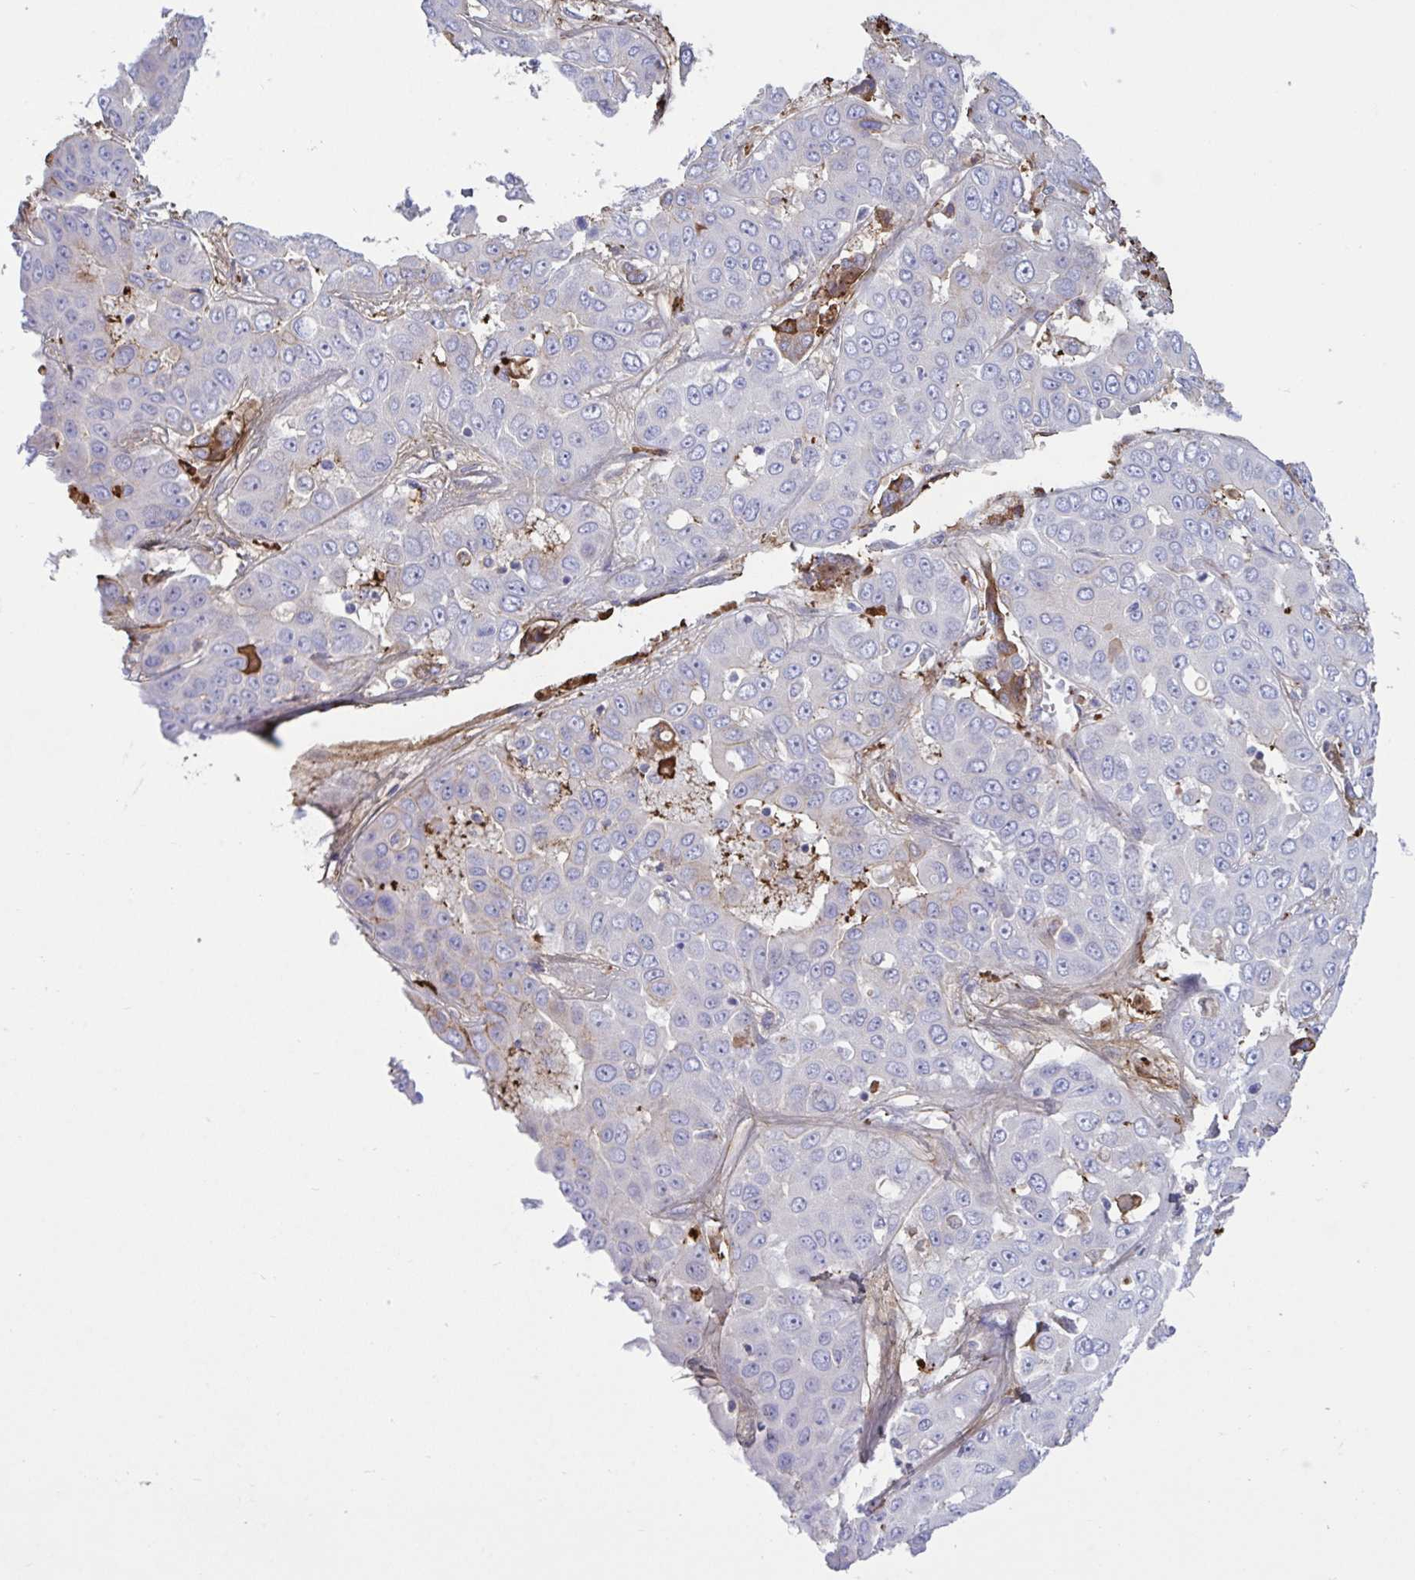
{"staining": {"intensity": "negative", "quantity": "none", "location": "none"}, "tissue": "liver cancer", "cell_type": "Tumor cells", "image_type": "cancer", "snomed": [{"axis": "morphology", "description": "Cholangiocarcinoma"}, {"axis": "topography", "description": "Liver"}], "caption": "A histopathology image of human liver cholangiocarcinoma is negative for staining in tumor cells.", "gene": "IL1R1", "patient": {"sex": "female", "age": 52}}